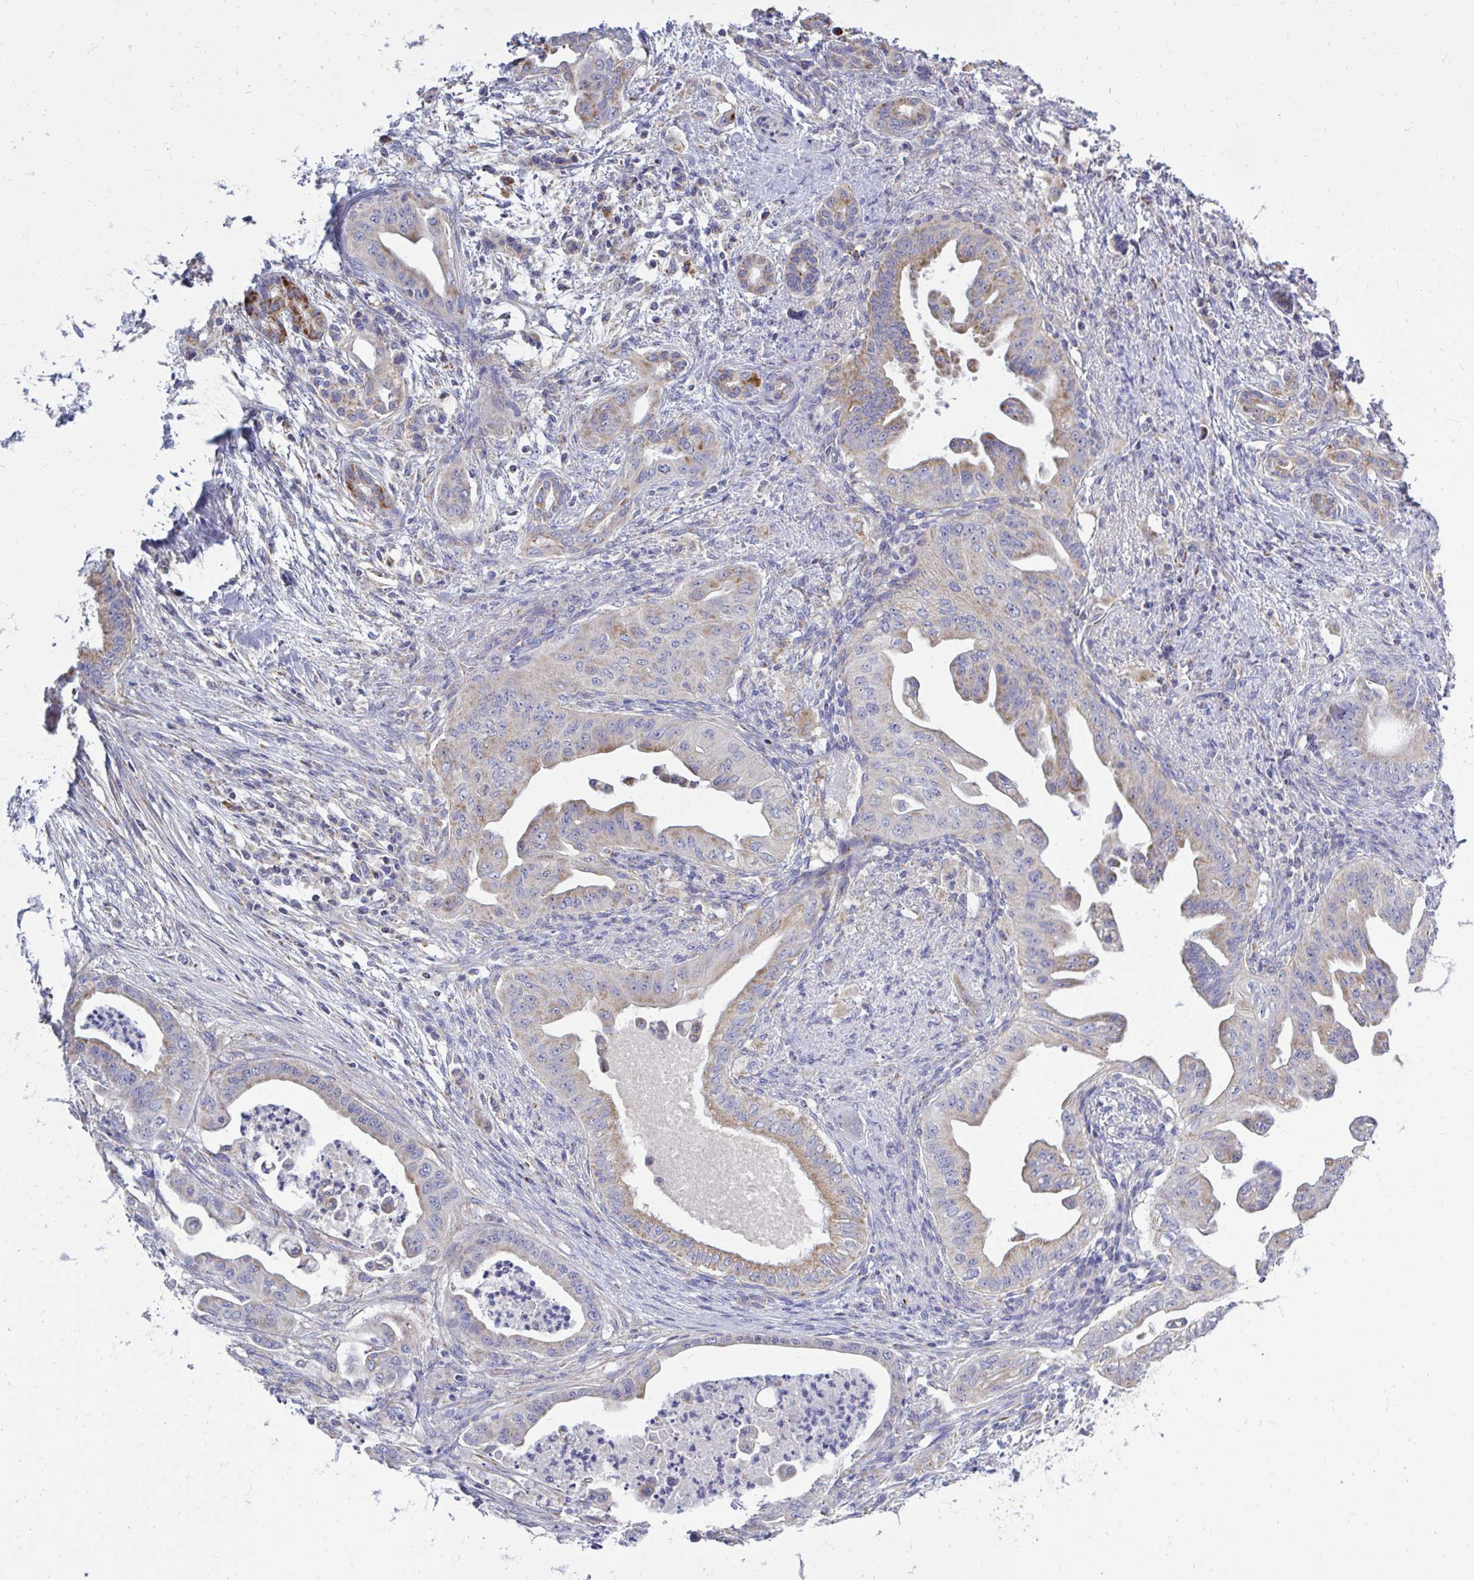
{"staining": {"intensity": "weak", "quantity": "25%-75%", "location": "cytoplasmic/membranous"}, "tissue": "pancreatic cancer", "cell_type": "Tumor cells", "image_type": "cancer", "snomed": [{"axis": "morphology", "description": "Adenocarcinoma, NOS"}, {"axis": "topography", "description": "Pancreas"}], "caption": "IHC image of neoplastic tissue: pancreatic adenocarcinoma stained using IHC displays low levels of weak protein expression localized specifically in the cytoplasmic/membranous of tumor cells, appearing as a cytoplasmic/membranous brown color.", "gene": "OR10R2", "patient": {"sex": "male", "age": 58}}